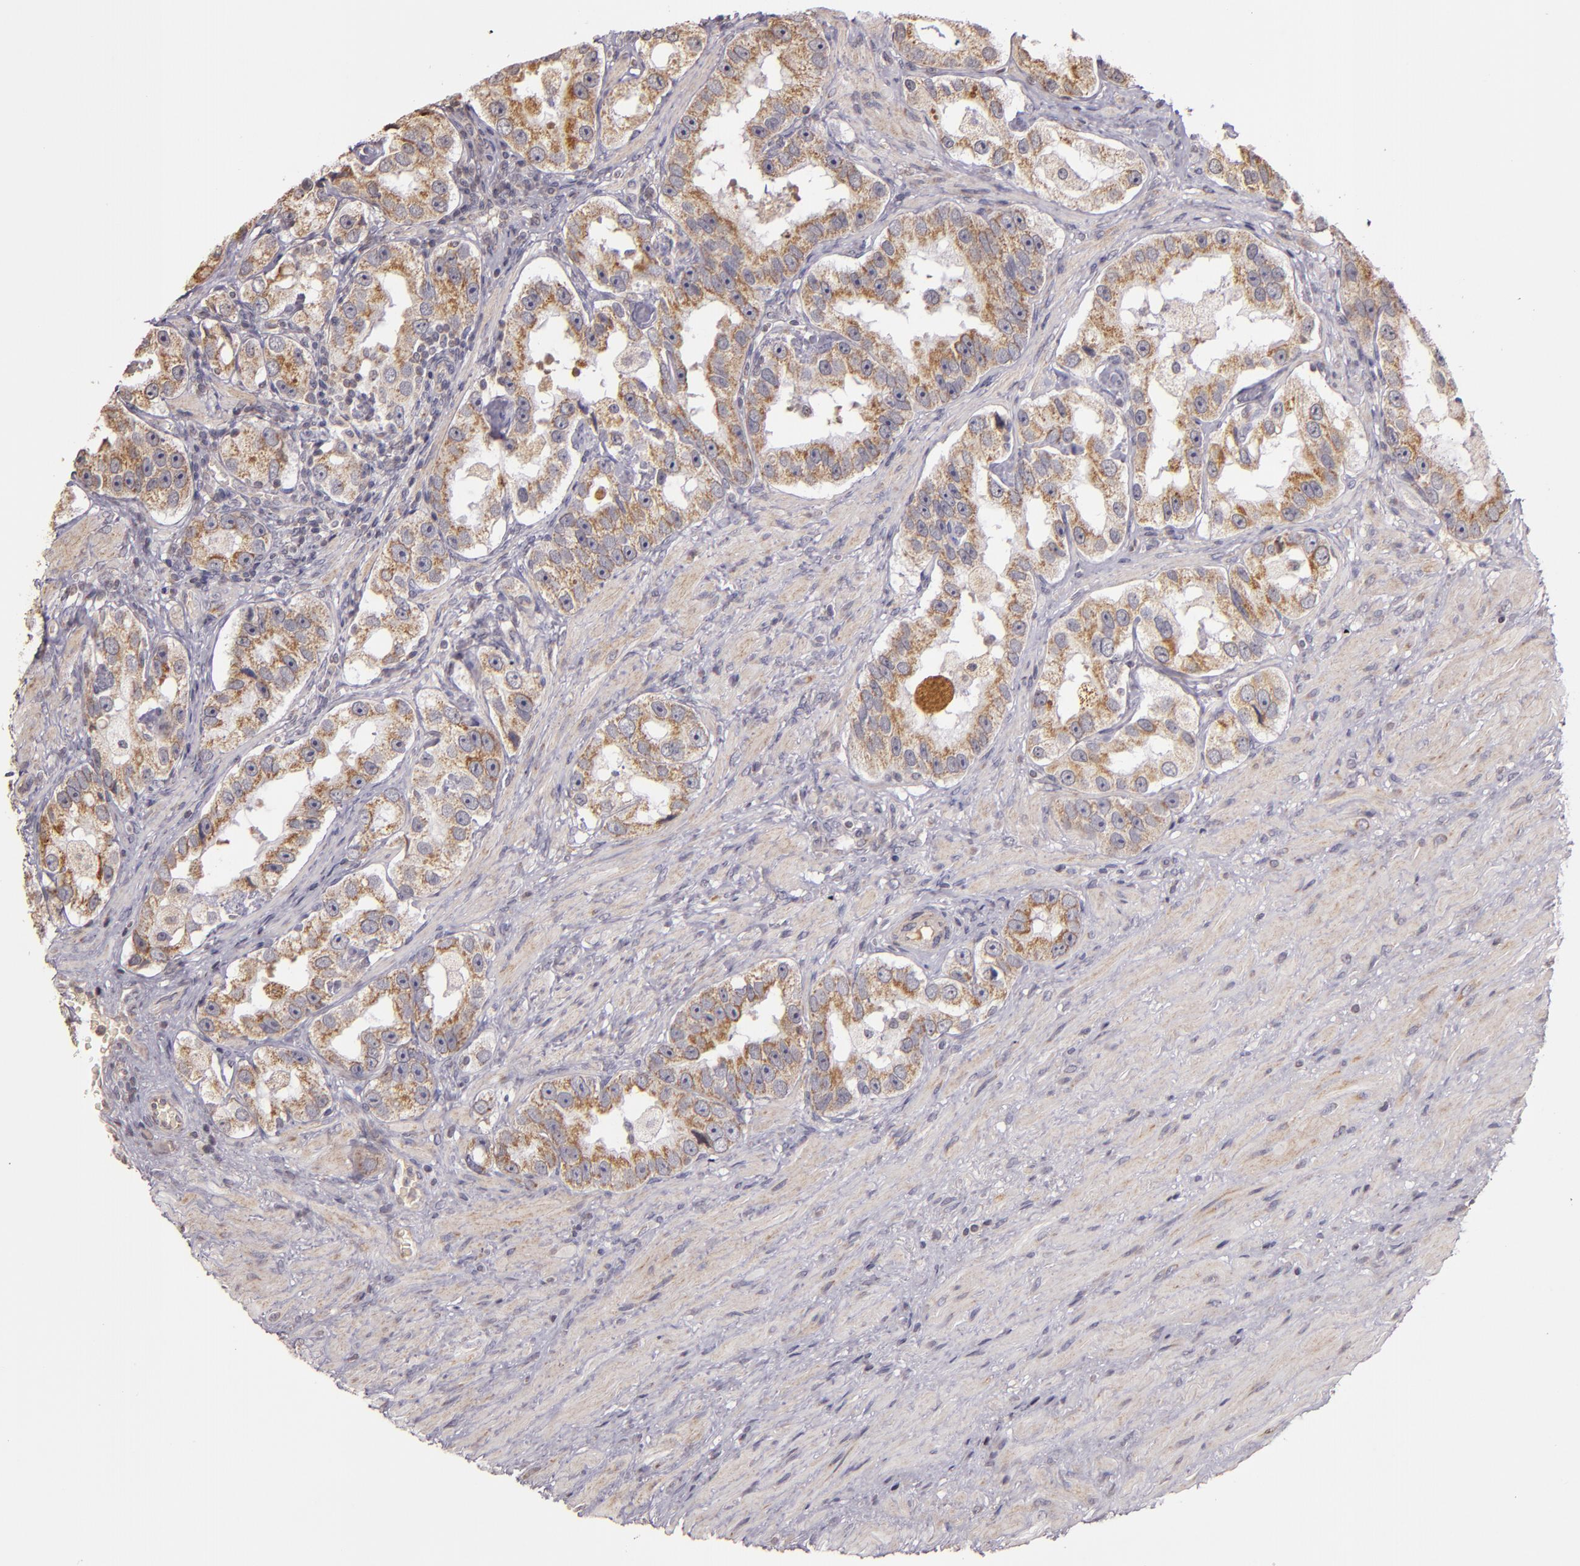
{"staining": {"intensity": "moderate", "quantity": "25%-75%", "location": "cytoplasmic/membranous"}, "tissue": "prostate cancer", "cell_type": "Tumor cells", "image_type": "cancer", "snomed": [{"axis": "morphology", "description": "Adenocarcinoma, High grade"}, {"axis": "topography", "description": "Prostate"}], "caption": "The photomicrograph reveals staining of prostate cancer (high-grade adenocarcinoma), revealing moderate cytoplasmic/membranous protein positivity (brown color) within tumor cells. (Brightfield microscopy of DAB IHC at high magnification).", "gene": "ABL1", "patient": {"sex": "male", "age": 63}}